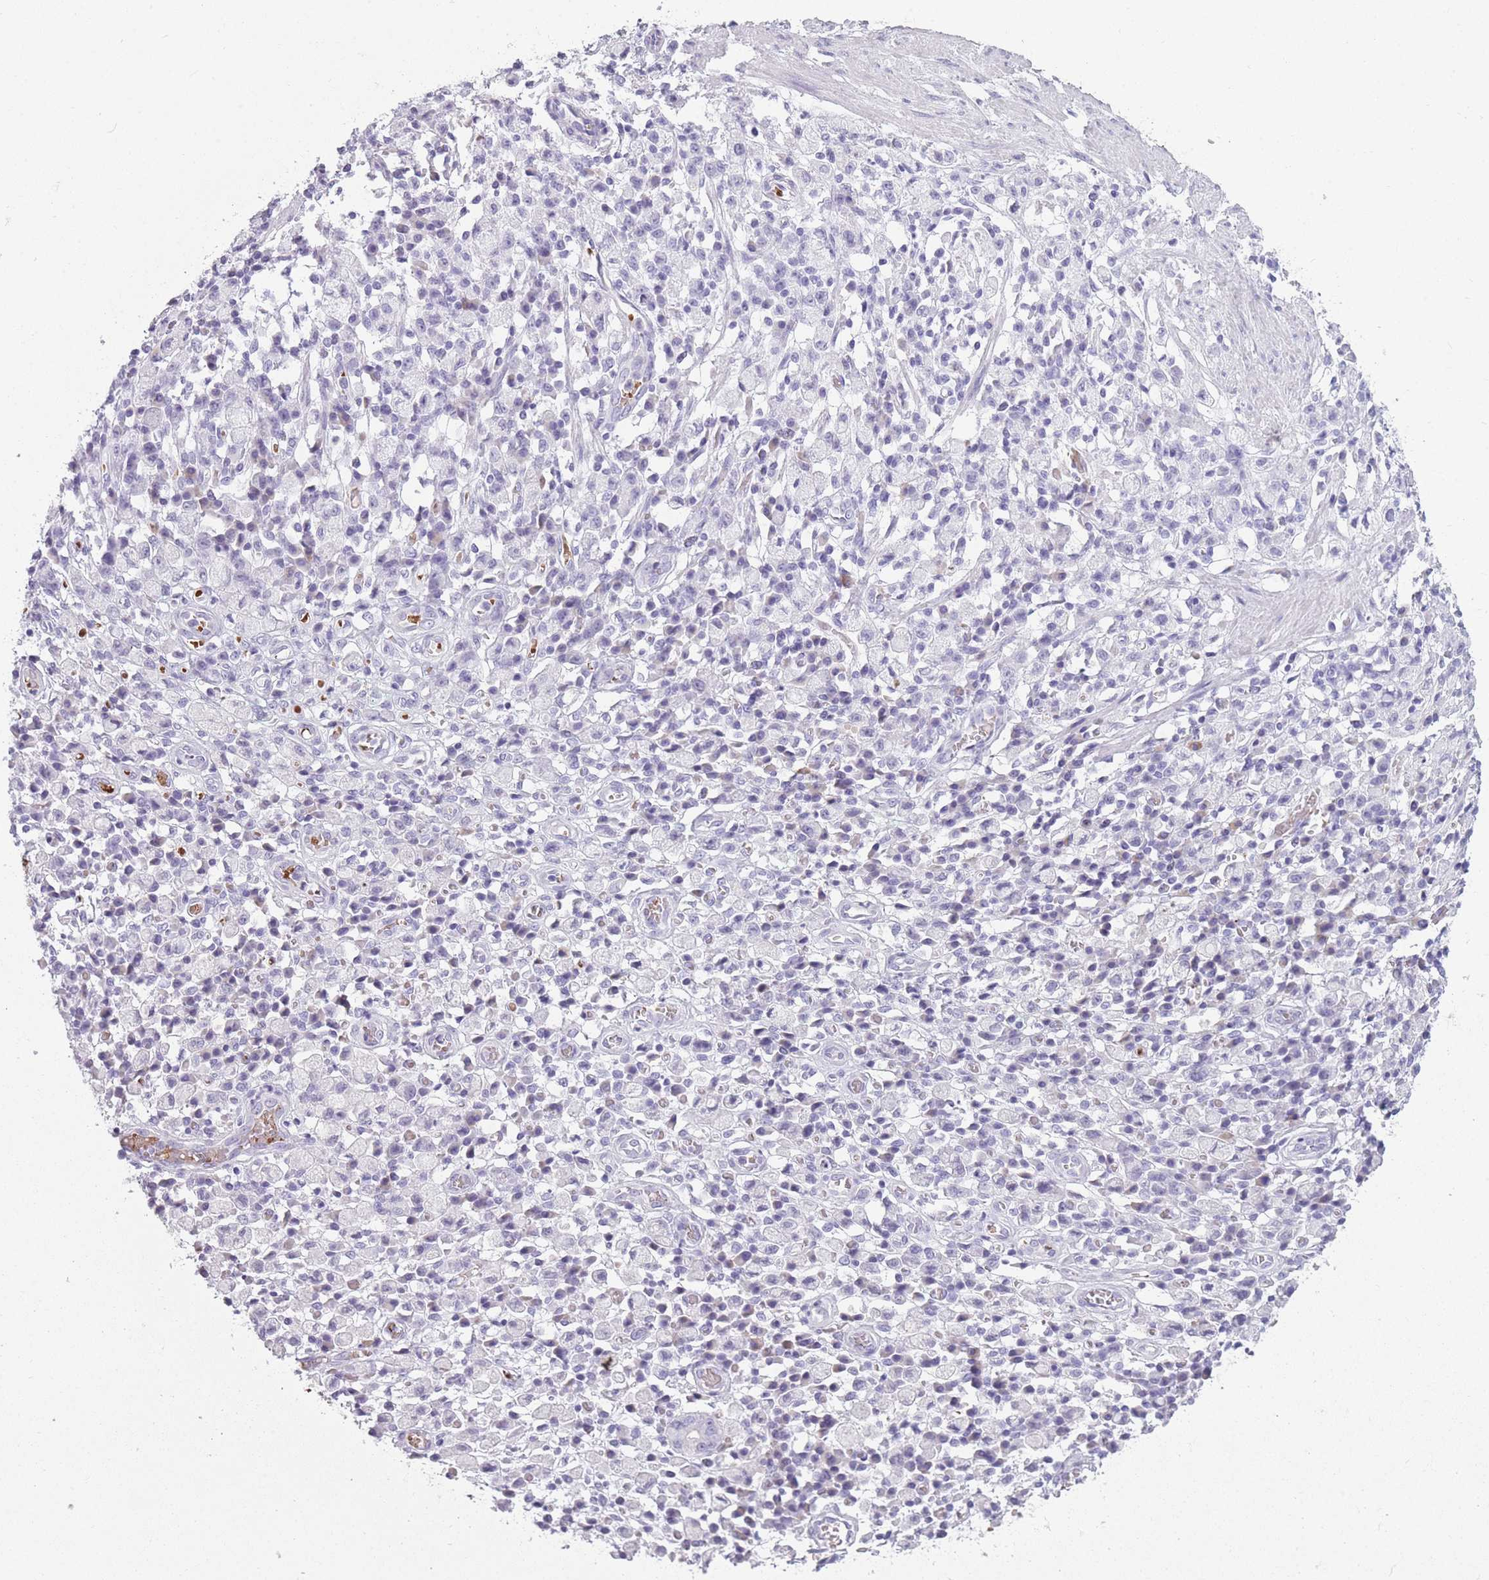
{"staining": {"intensity": "negative", "quantity": "none", "location": "none"}, "tissue": "stomach cancer", "cell_type": "Tumor cells", "image_type": "cancer", "snomed": [{"axis": "morphology", "description": "Adenocarcinoma, NOS"}, {"axis": "topography", "description": "Stomach"}], "caption": "Immunohistochemical staining of human adenocarcinoma (stomach) shows no significant expression in tumor cells.", "gene": "OR7C1", "patient": {"sex": "male", "age": 77}}